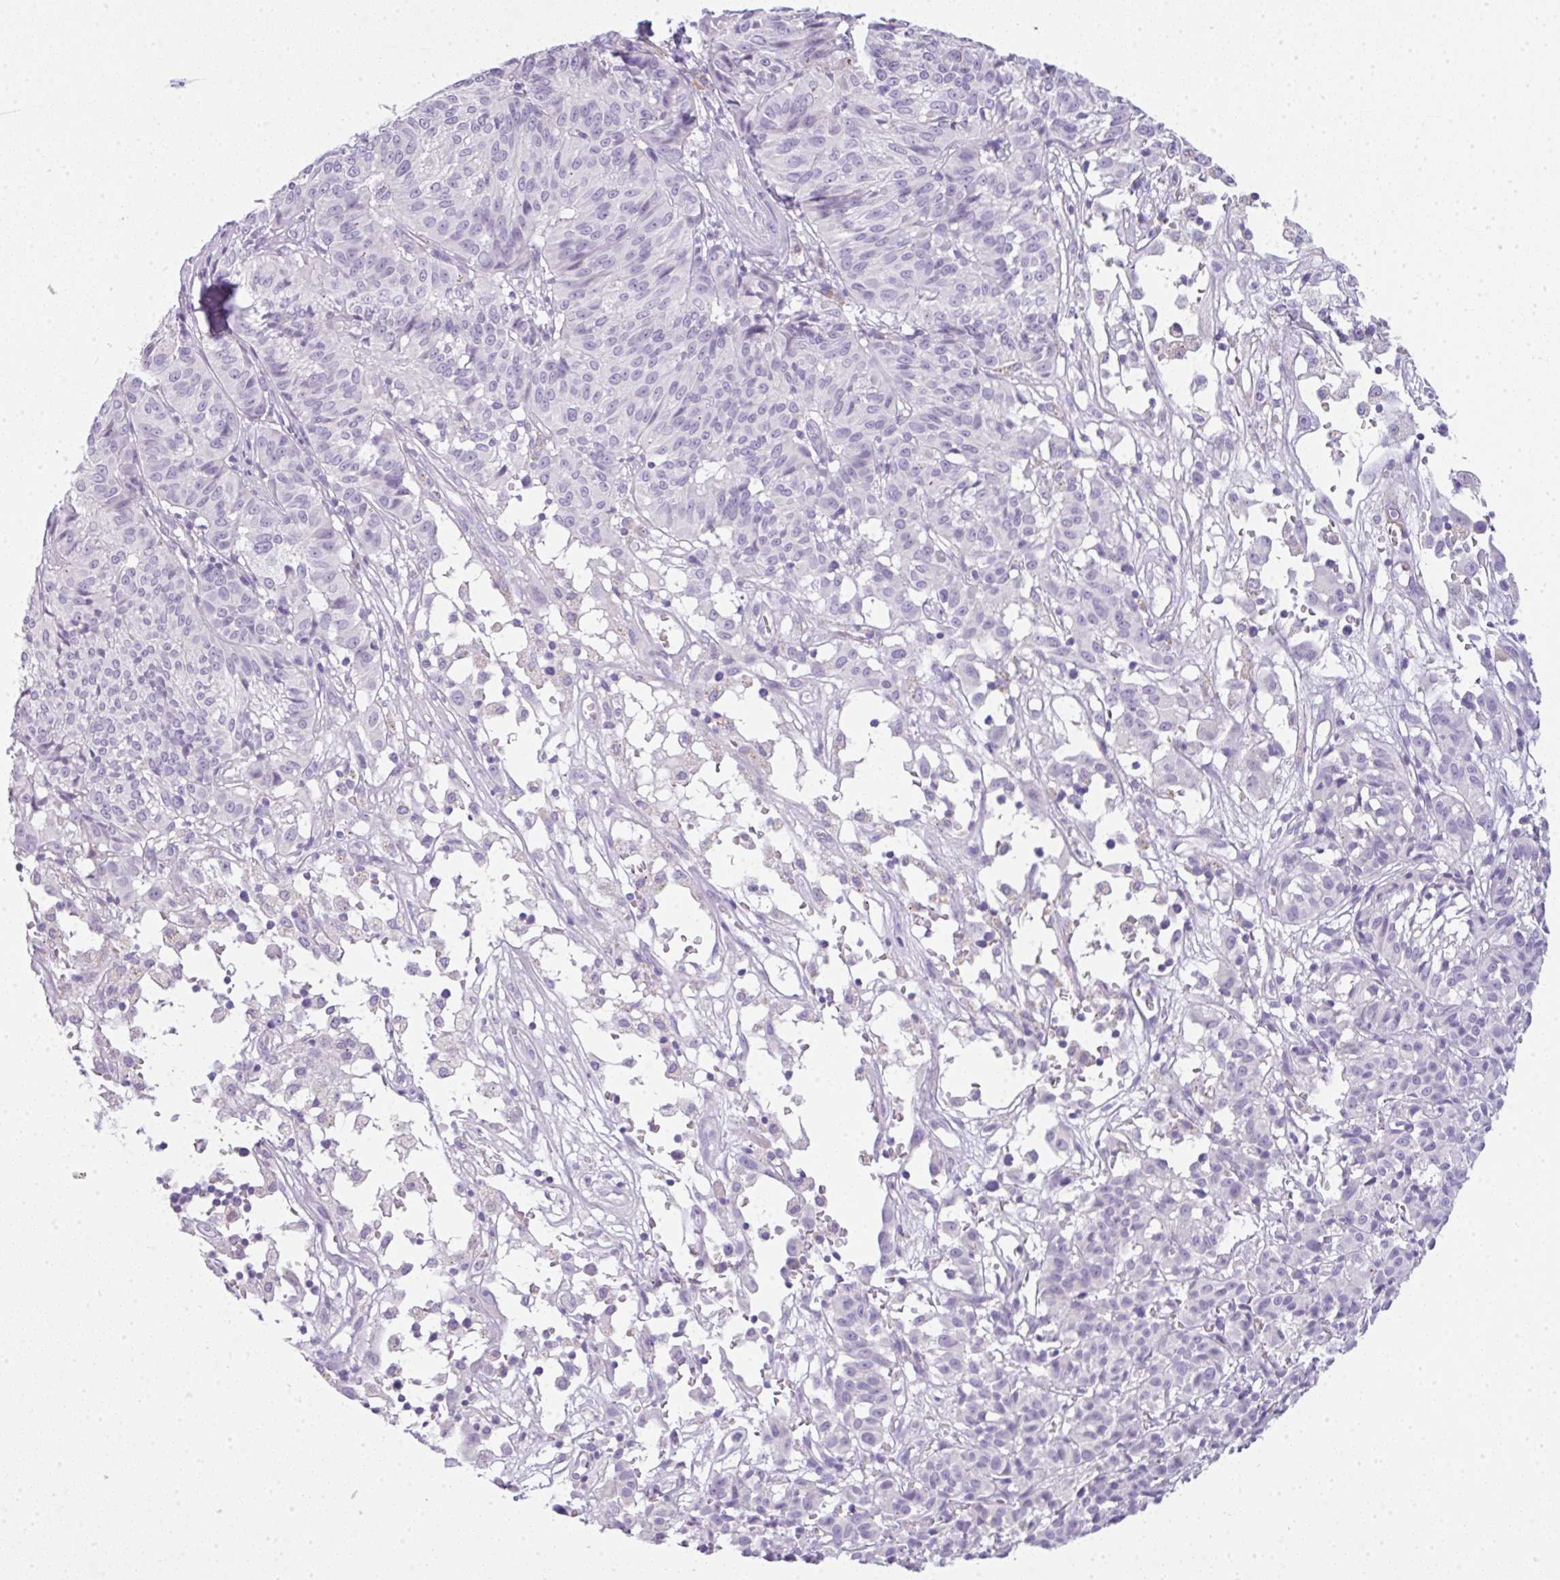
{"staining": {"intensity": "negative", "quantity": "none", "location": "none"}, "tissue": "melanoma", "cell_type": "Tumor cells", "image_type": "cancer", "snomed": [{"axis": "morphology", "description": "Malignant melanoma, NOS"}, {"axis": "topography", "description": "Skin"}], "caption": "IHC image of neoplastic tissue: malignant melanoma stained with DAB (3,3'-diaminobenzidine) exhibits no significant protein positivity in tumor cells. Brightfield microscopy of immunohistochemistry (IHC) stained with DAB (3,3'-diaminobenzidine) (brown) and hematoxylin (blue), captured at high magnification.", "gene": "LPAR4", "patient": {"sex": "female", "age": 72}}